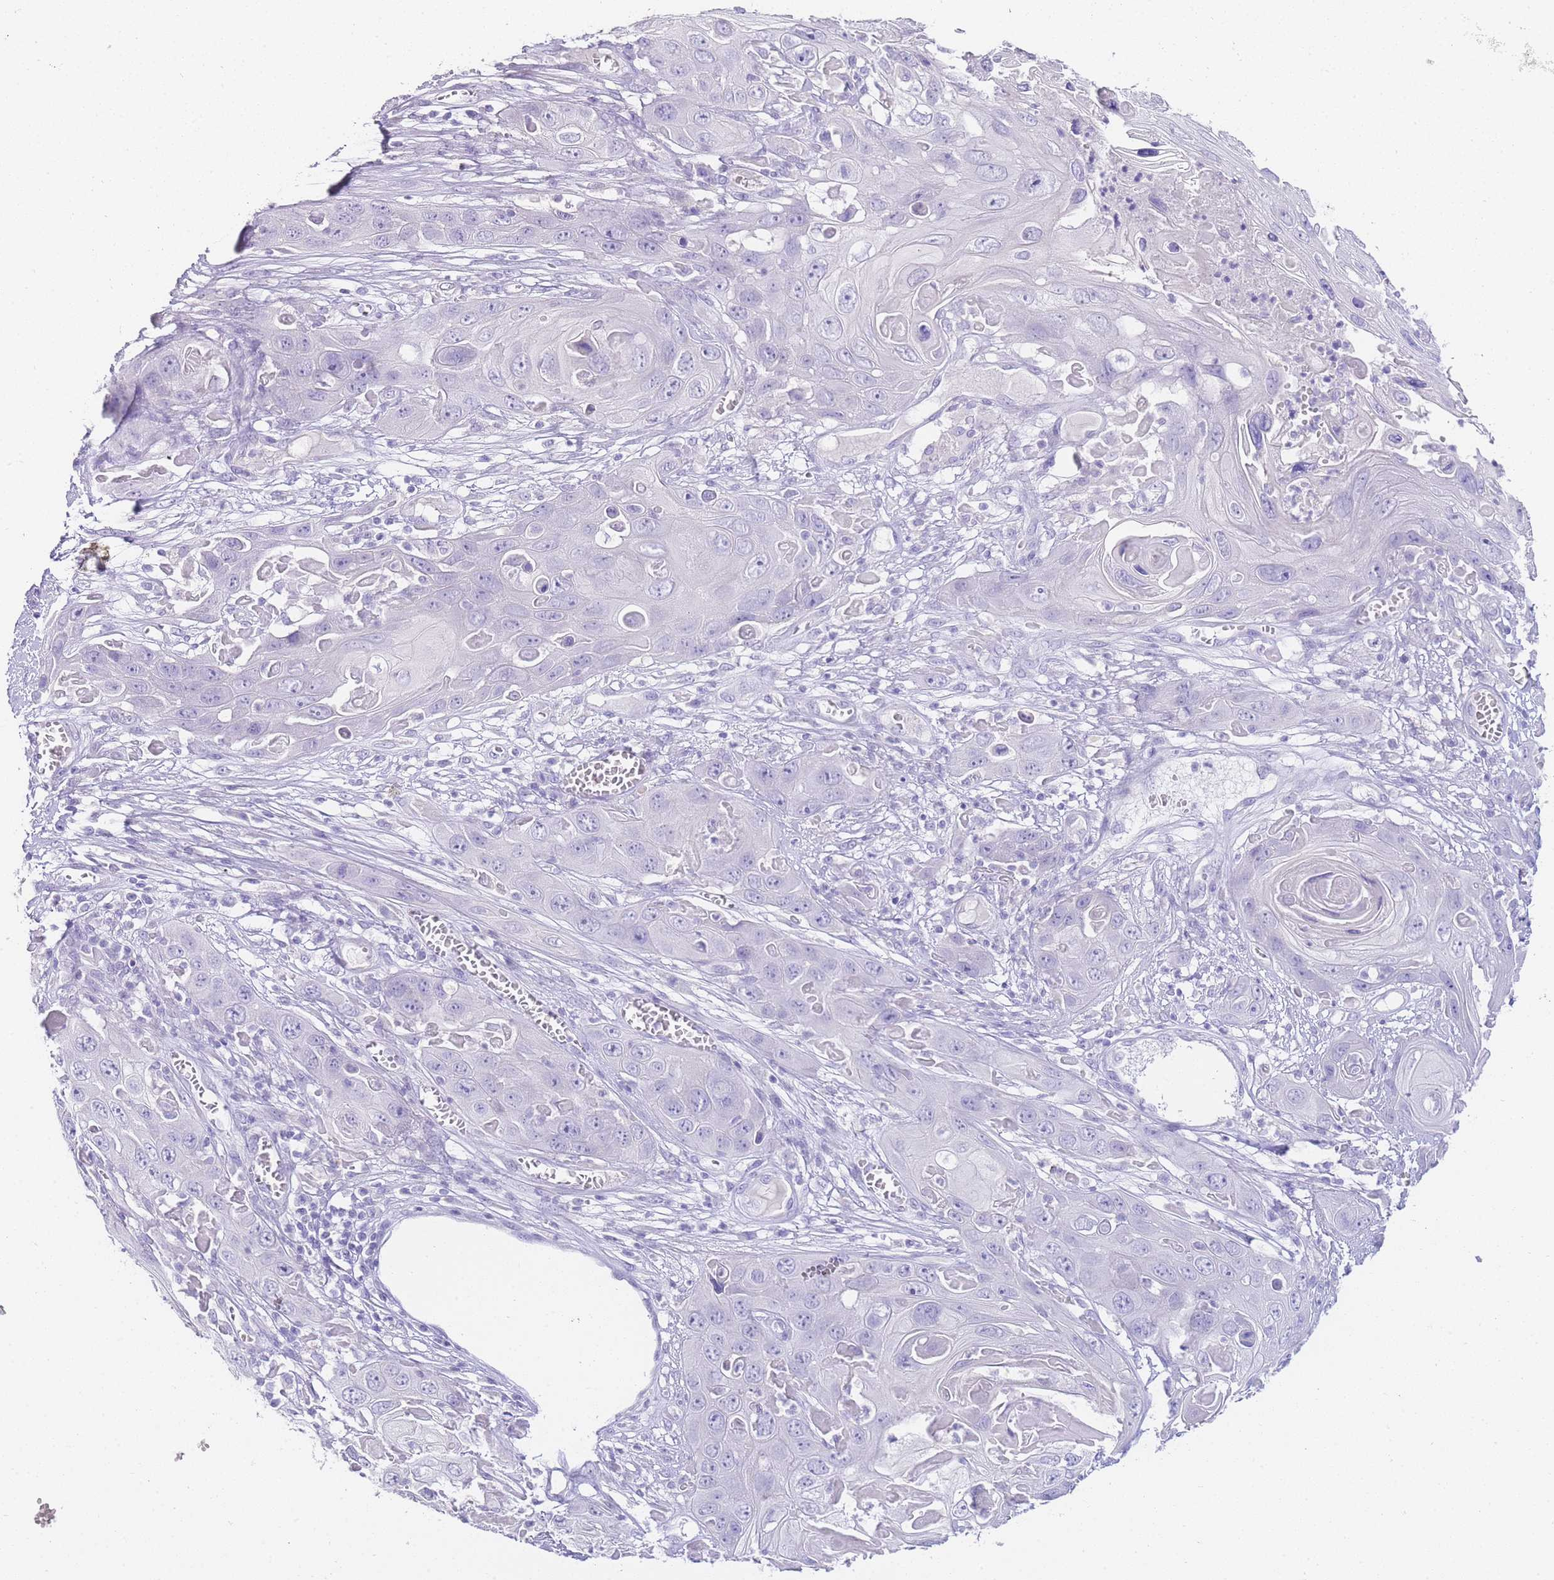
{"staining": {"intensity": "negative", "quantity": "none", "location": "none"}, "tissue": "skin cancer", "cell_type": "Tumor cells", "image_type": "cancer", "snomed": [{"axis": "morphology", "description": "Squamous cell carcinoma, NOS"}, {"axis": "topography", "description": "Skin"}], "caption": "DAB (3,3'-diaminobenzidine) immunohistochemical staining of skin cancer (squamous cell carcinoma) reveals no significant expression in tumor cells. Brightfield microscopy of immunohistochemistry stained with DAB (brown) and hematoxylin (blue), captured at high magnification.", "gene": "DPP4", "patient": {"sex": "male", "age": 55}}